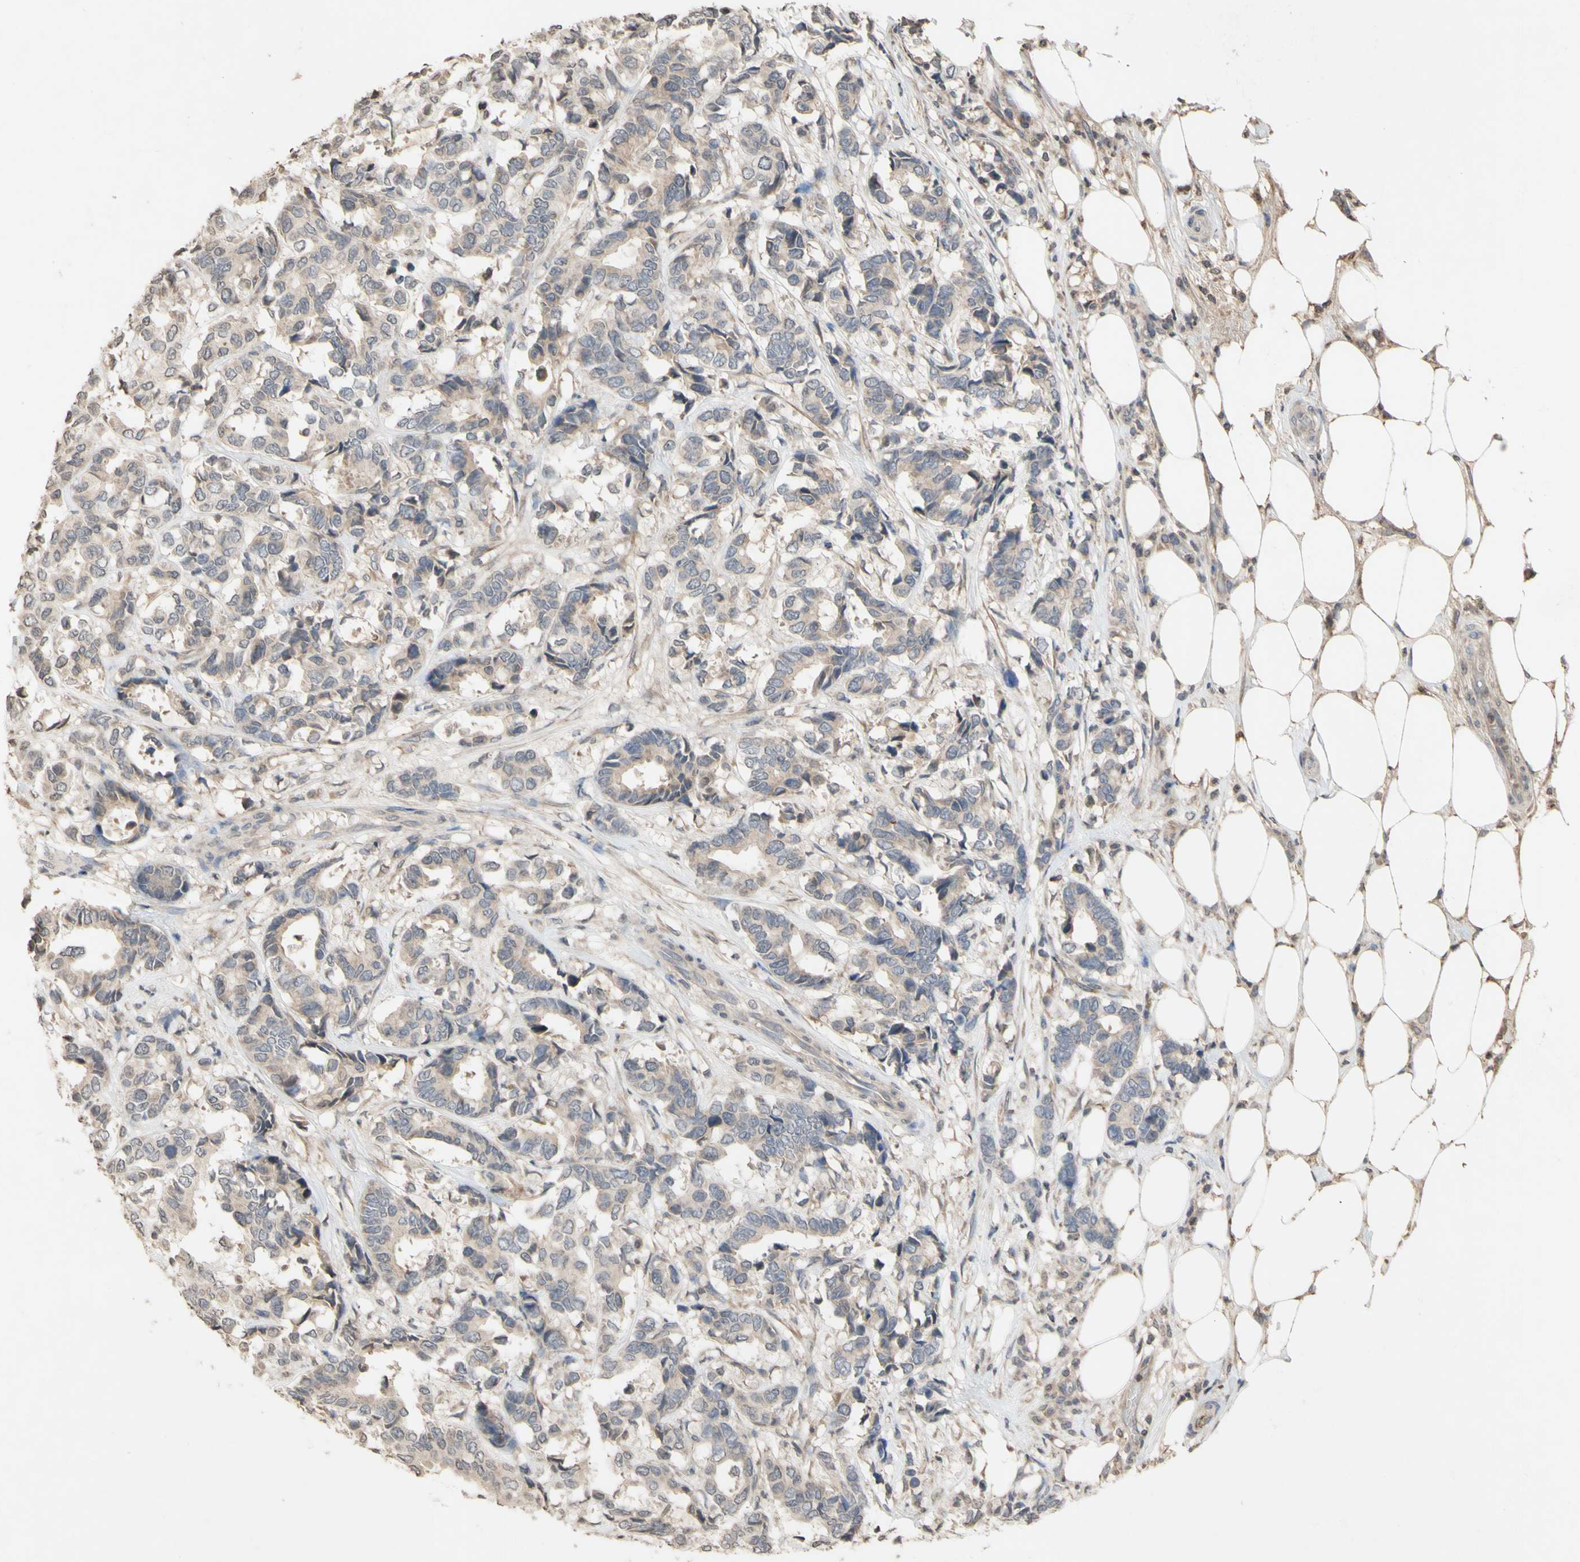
{"staining": {"intensity": "weak", "quantity": ">75%", "location": "cytoplasmic/membranous"}, "tissue": "breast cancer", "cell_type": "Tumor cells", "image_type": "cancer", "snomed": [{"axis": "morphology", "description": "Duct carcinoma"}, {"axis": "topography", "description": "Breast"}], "caption": "This is a histology image of immunohistochemistry (IHC) staining of invasive ductal carcinoma (breast), which shows weak positivity in the cytoplasmic/membranous of tumor cells.", "gene": "NECTIN3", "patient": {"sex": "female", "age": 87}}